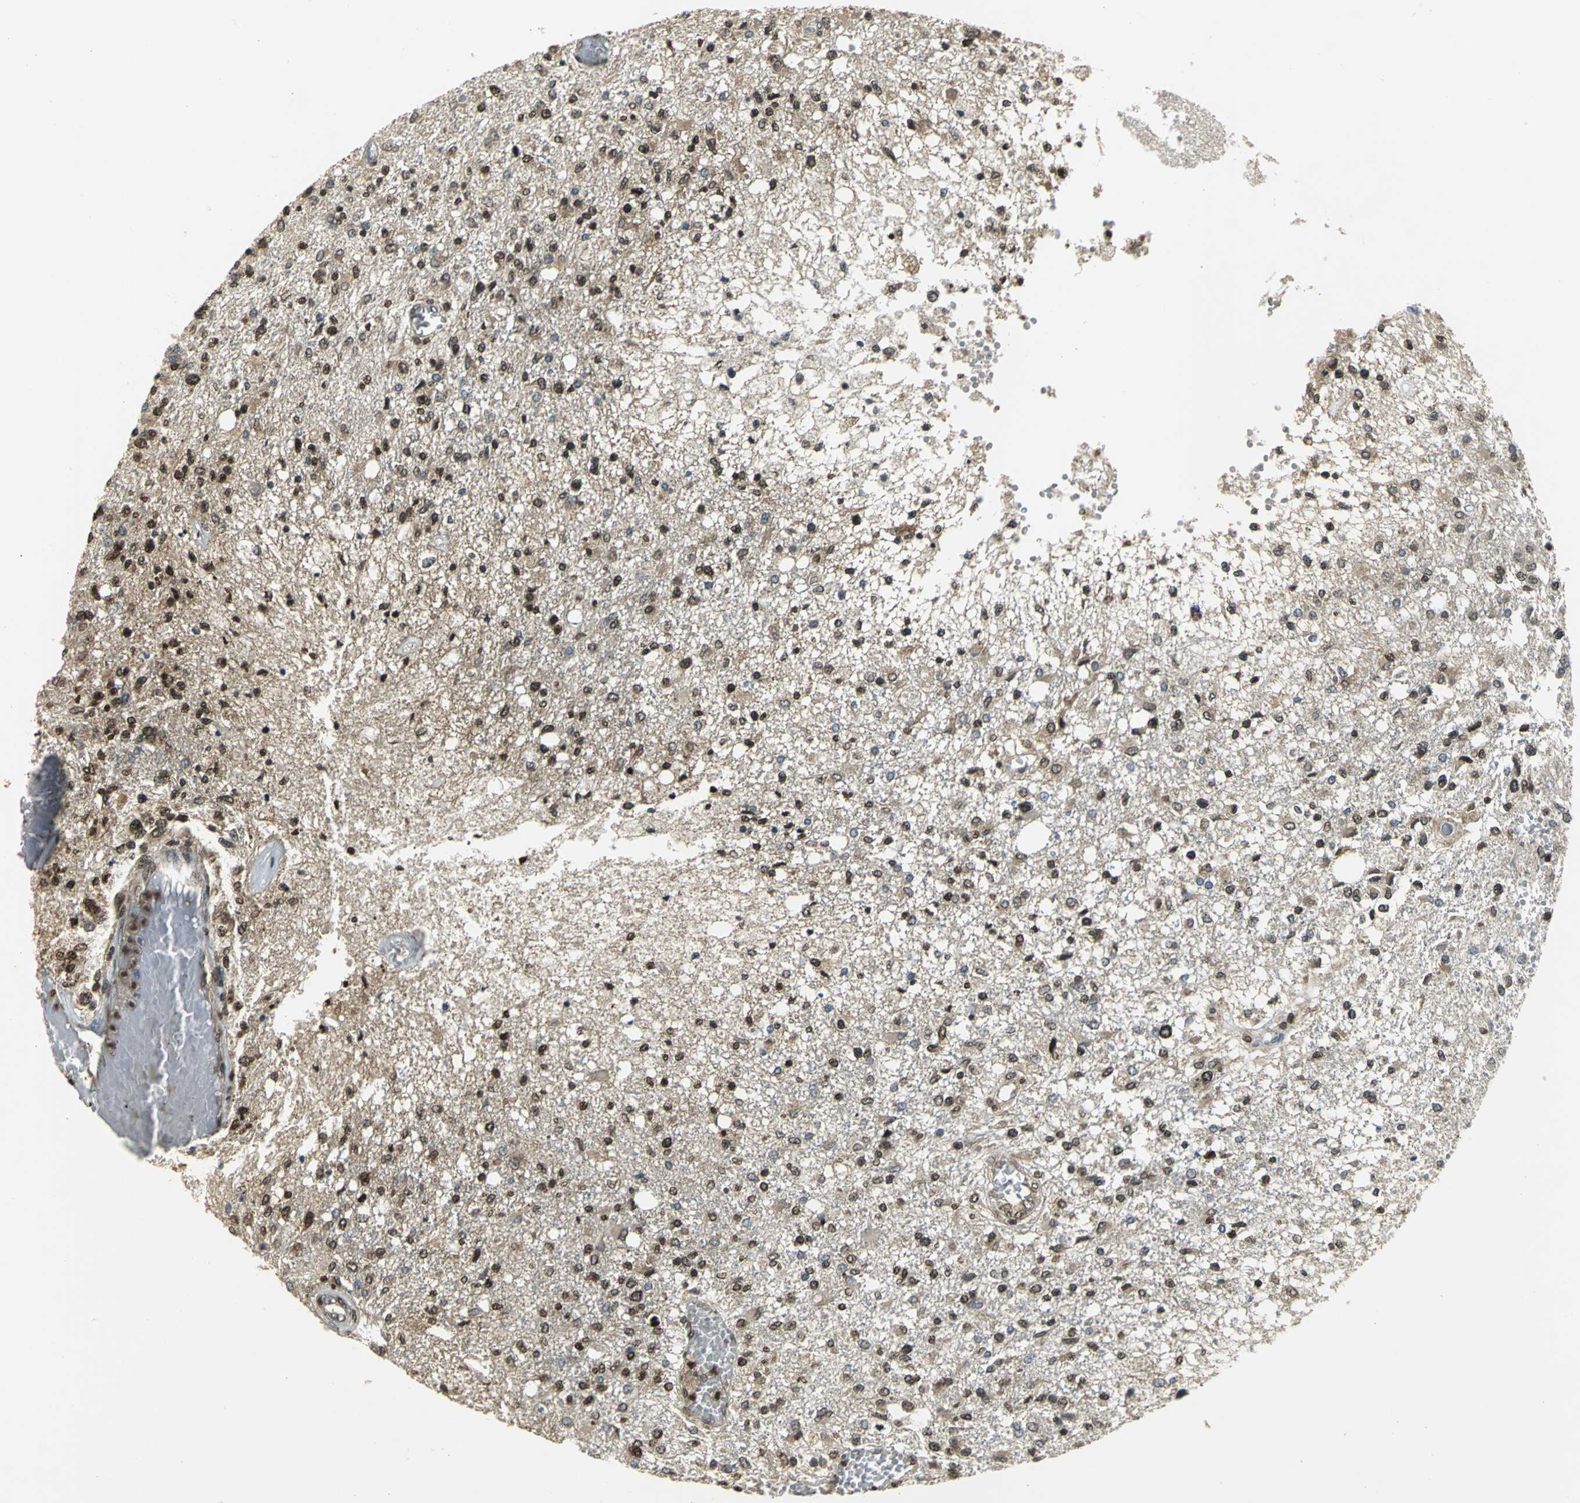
{"staining": {"intensity": "strong", "quantity": ">75%", "location": "cytoplasmic/membranous,nuclear"}, "tissue": "glioma", "cell_type": "Tumor cells", "image_type": "cancer", "snomed": [{"axis": "morphology", "description": "Glioma, malignant, High grade"}, {"axis": "topography", "description": "Cerebral cortex"}], "caption": "Protein staining reveals strong cytoplasmic/membranous and nuclear staining in approximately >75% of tumor cells in glioma.", "gene": "AHR", "patient": {"sex": "male", "age": 76}}